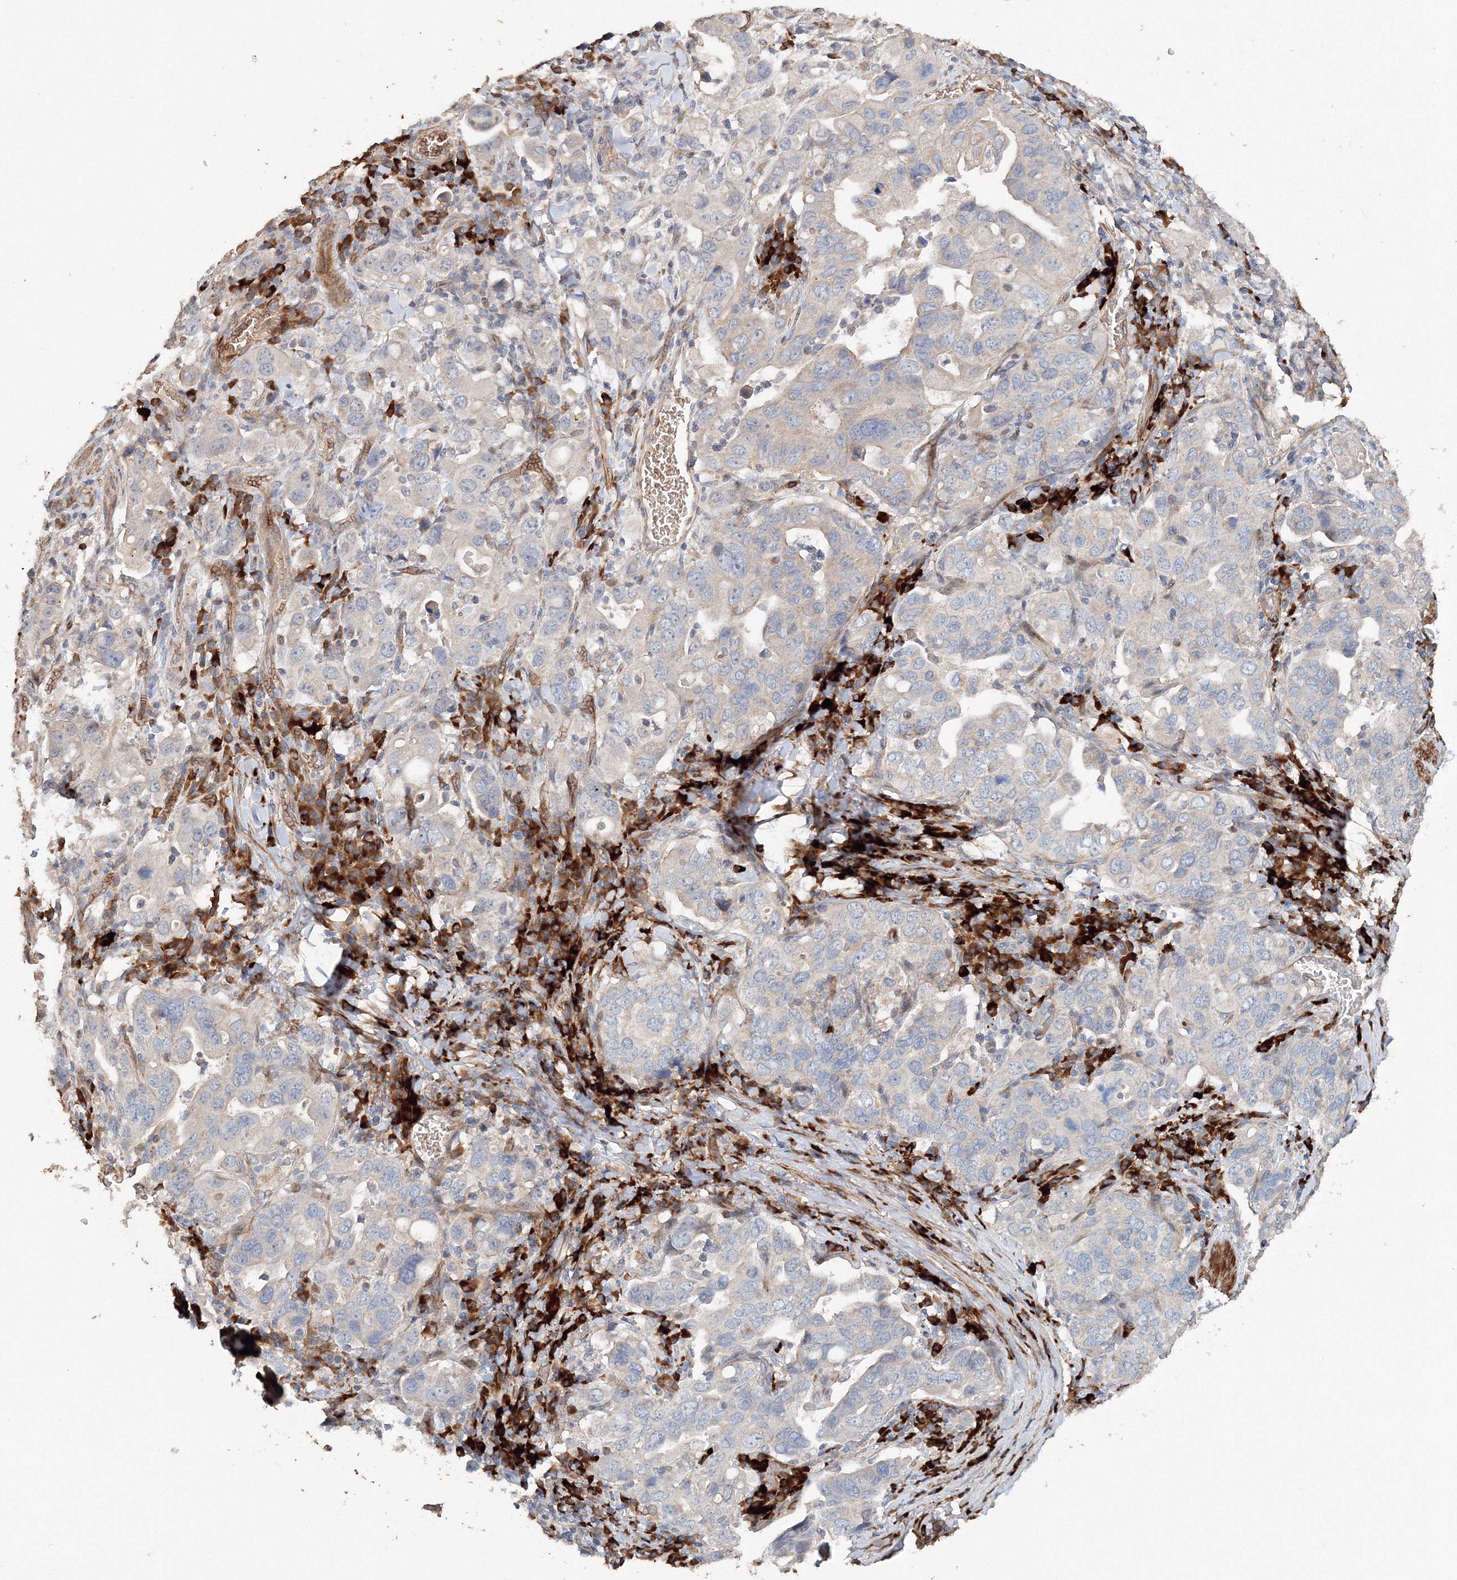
{"staining": {"intensity": "negative", "quantity": "none", "location": "none"}, "tissue": "stomach cancer", "cell_type": "Tumor cells", "image_type": "cancer", "snomed": [{"axis": "morphology", "description": "Adenocarcinoma, NOS"}, {"axis": "topography", "description": "Stomach, upper"}], "caption": "Stomach adenocarcinoma was stained to show a protein in brown. There is no significant expression in tumor cells.", "gene": "NALF2", "patient": {"sex": "male", "age": 62}}